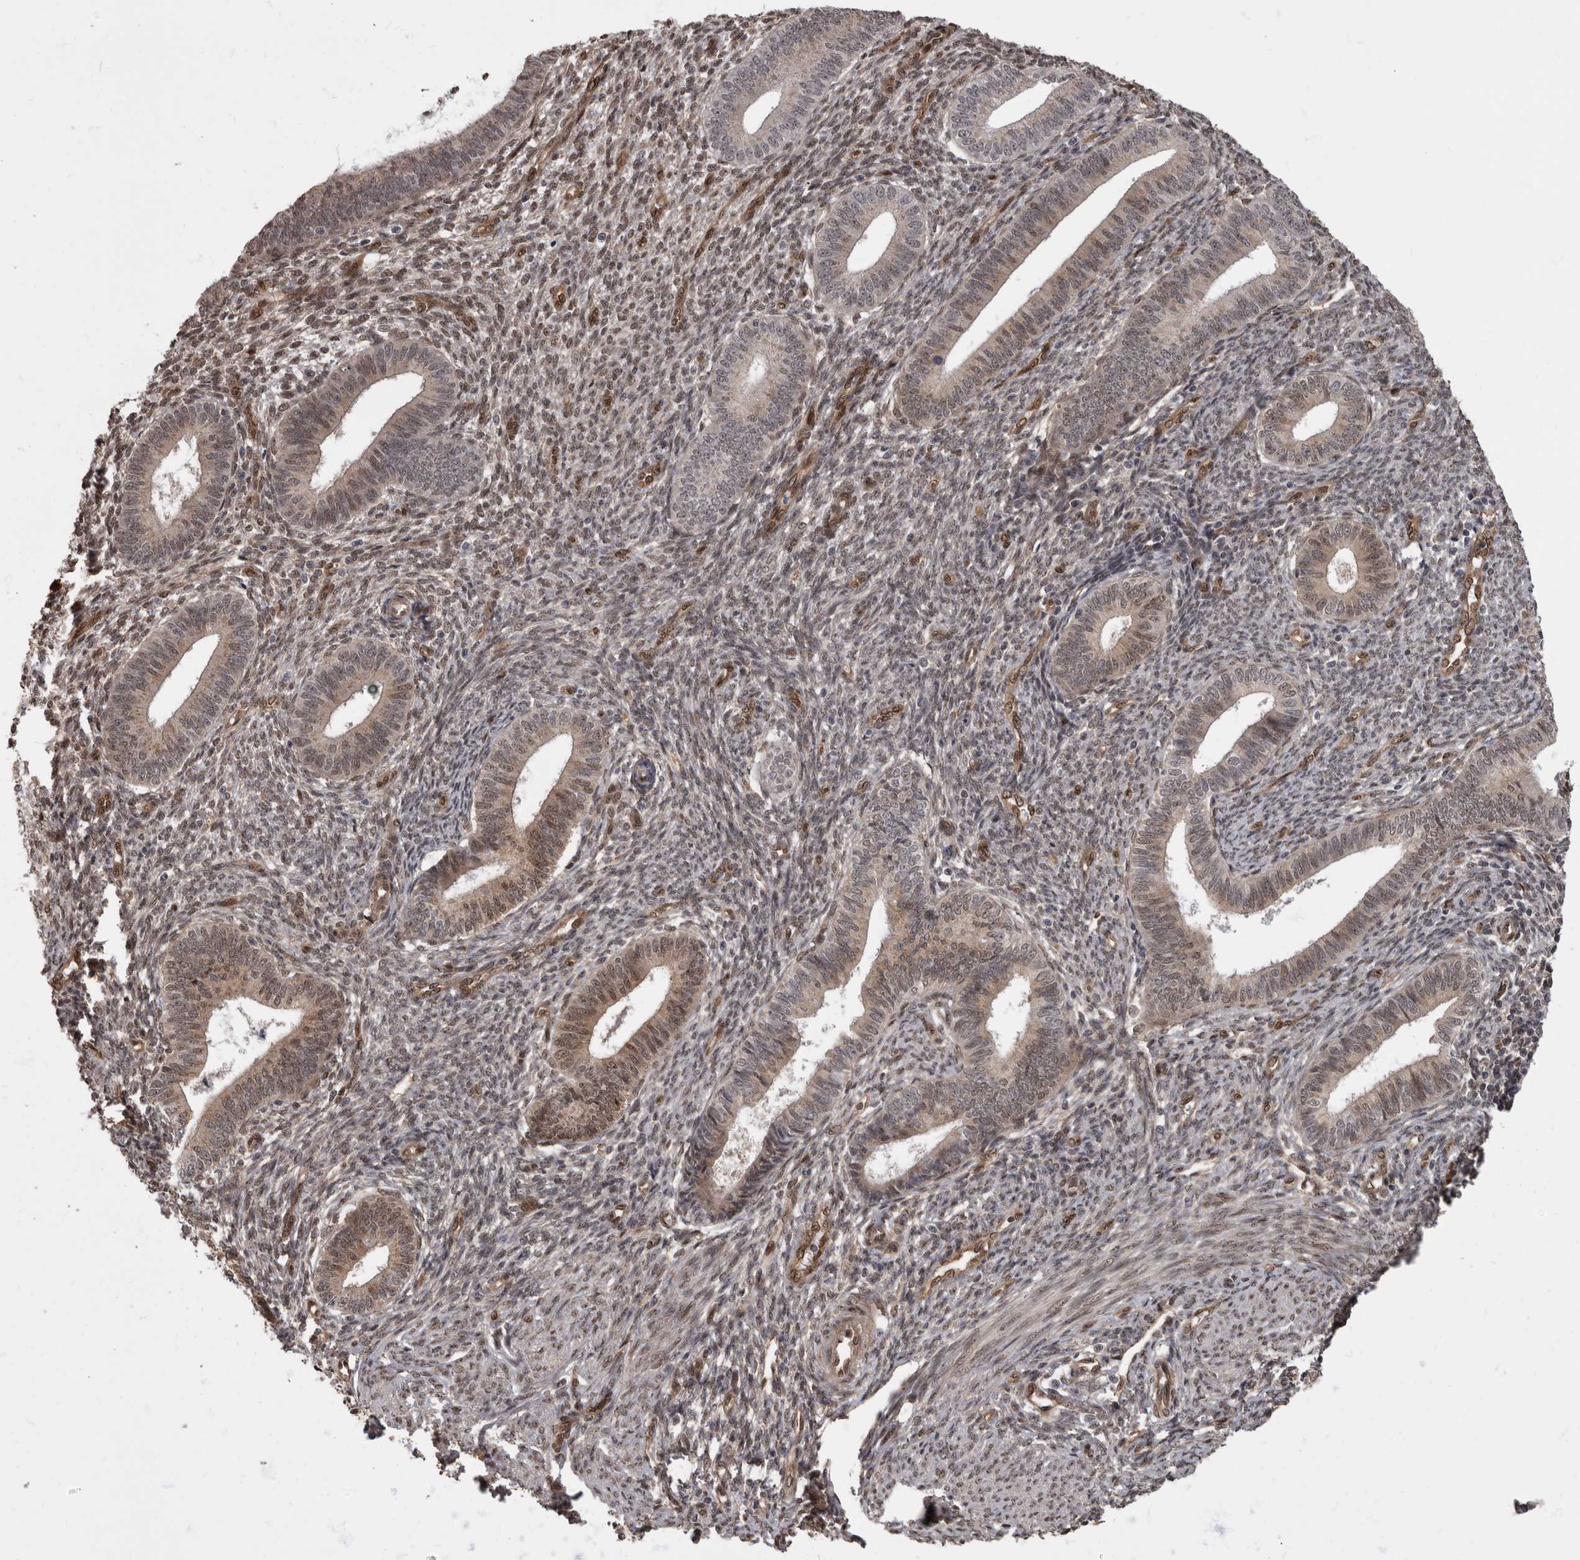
{"staining": {"intensity": "moderate", "quantity": ">75%", "location": "cytoplasmic/membranous,nuclear"}, "tissue": "endometrium", "cell_type": "Cells in endometrial stroma", "image_type": "normal", "snomed": [{"axis": "morphology", "description": "Normal tissue, NOS"}, {"axis": "topography", "description": "Endometrium"}], "caption": "This micrograph exhibits IHC staining of normal human endometrium, with medium moderate cytoplasmic/membranous,nuclear staining in about >75% of cells in endometrial stroma.", "gene": "AKT3", "patient": {"sex": "female", "age": 46}}